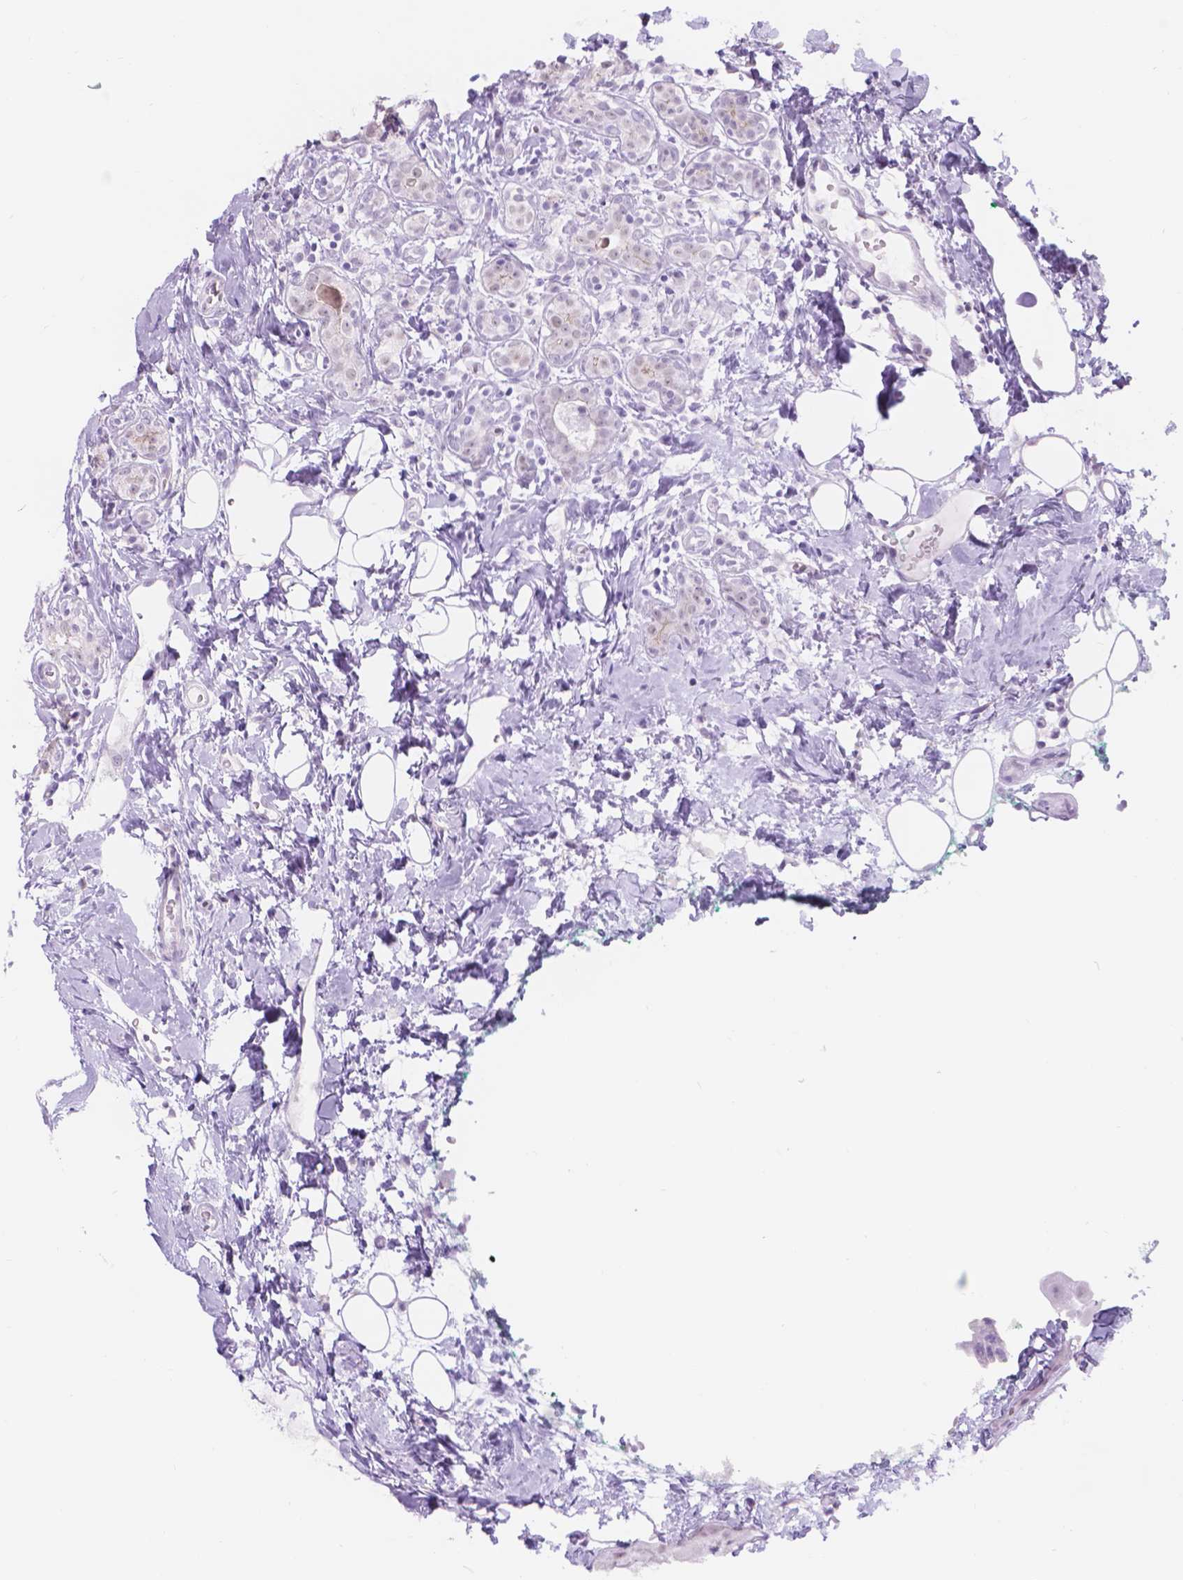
{"staining": {"intensity": "negative", "quantity": "none", "location": "none"}, "tissue": "breast cancer", "cell_type": "Tumor cells", "image_type": "cancer", "snomed": [{"axis": "morphology", "description": "Duct carcinoma"}, {"axis": "topography", "description": "Breast"}], "caption": "IHC micrograph of neoplastic tissue: human breast cancer stained with DAB reveals no significant protein expression in tumor cells.", "gene": "DCC", "patient": {"sex": "female", "age": 43}}